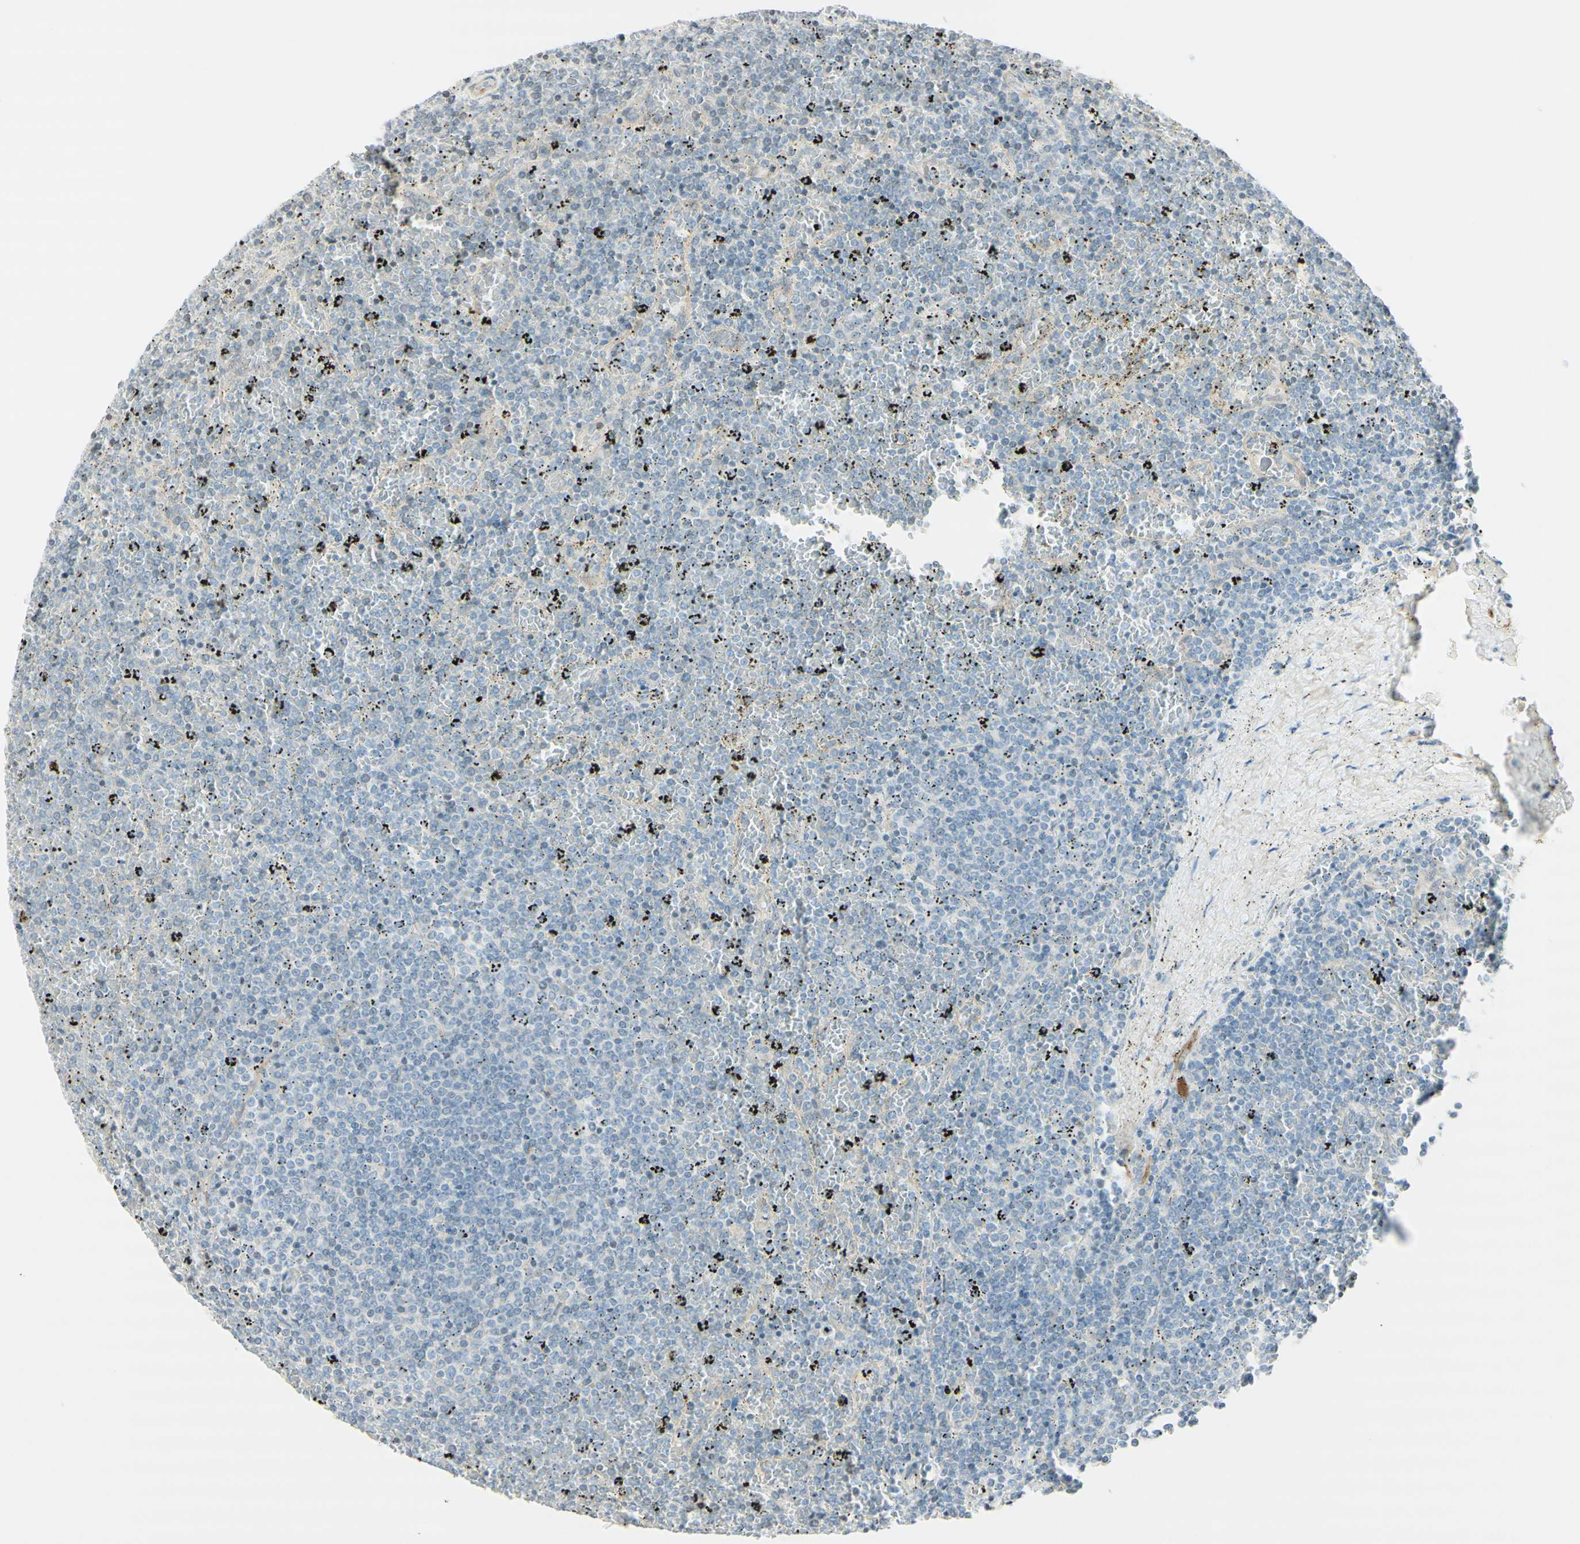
{"staining": {"intensity": "negative", "quantity": "none", "location": "none"}, "tissue": "lymphoma", "cell_type": "Tumor cells", "image_type": "cancer", "snomed": [{"axis": "morphology", "description": "Malignant lymphoma, non-Hodgkin's type, Low grade"}, {"axis": "topography", "description": "Spleen"}], "caption": "Lymphoma stained for a protein using IHC reveals no positivity tumor cells.", "gene": "MAP1B", "patient": {"sex": "female", "age": 77}}